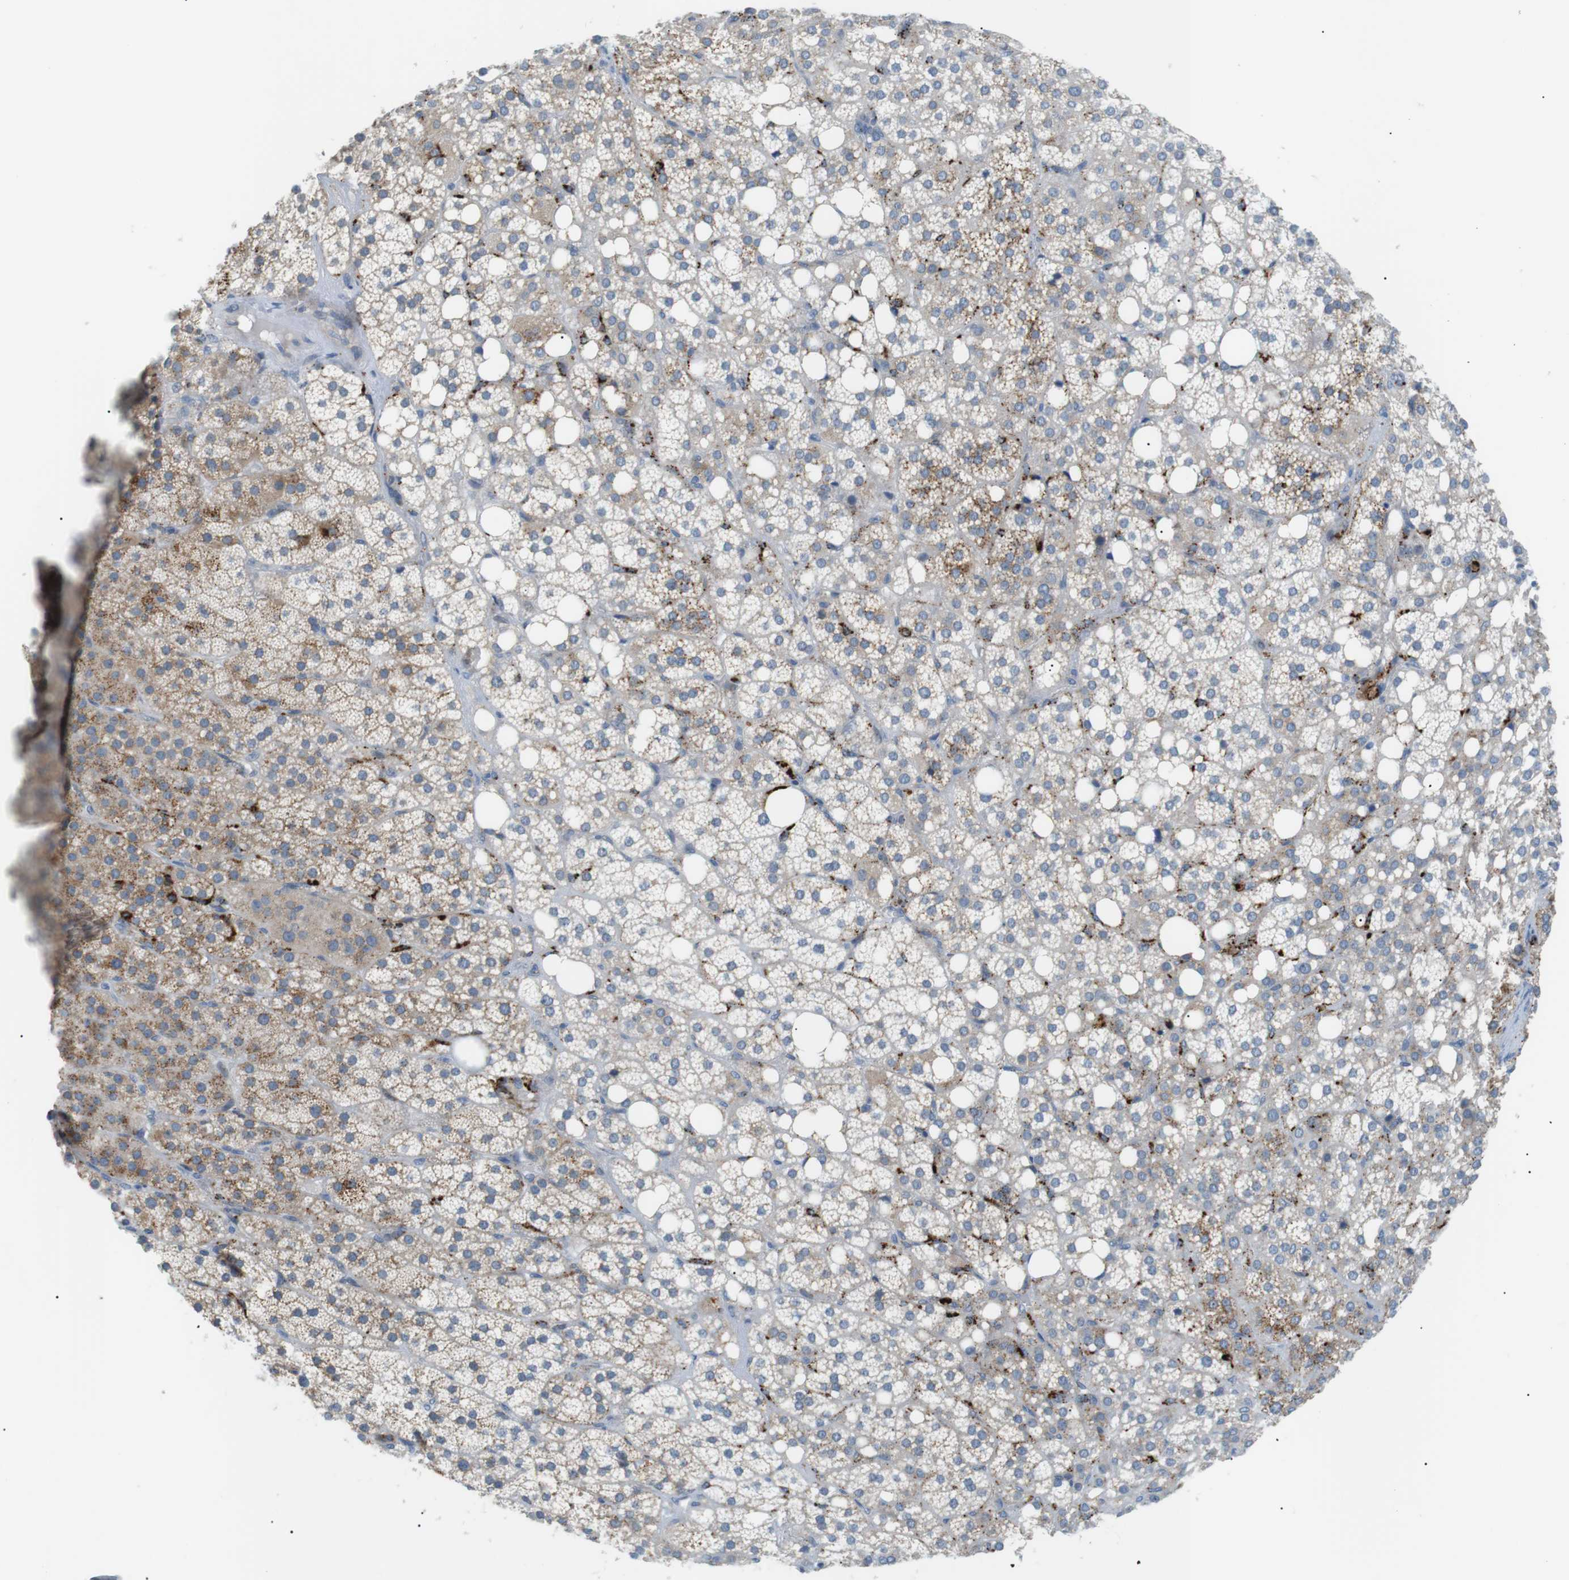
{"staining": {"intensity": "moderate", "quantity": "25%-75%", "location": "cytoplasmic/membranous"}, "tissue": "adrenal gland", "cell_type": "Glandular cells", "image_type": "normal", "snomed": [{"axis": "morphology", "description": "Normal tissue, NOS"}, {"axis": "topography", "description": "Adrenal gland"}], "caption": "Moderate cytoplasmic/membranous expression for a protein is identified in about 25%-75% of glandular cells of normal adrenal gland using immunohistochemistry (IHC).", "gene": "B4GALNT2", "patient": {"sex": "female", "age": 59}}